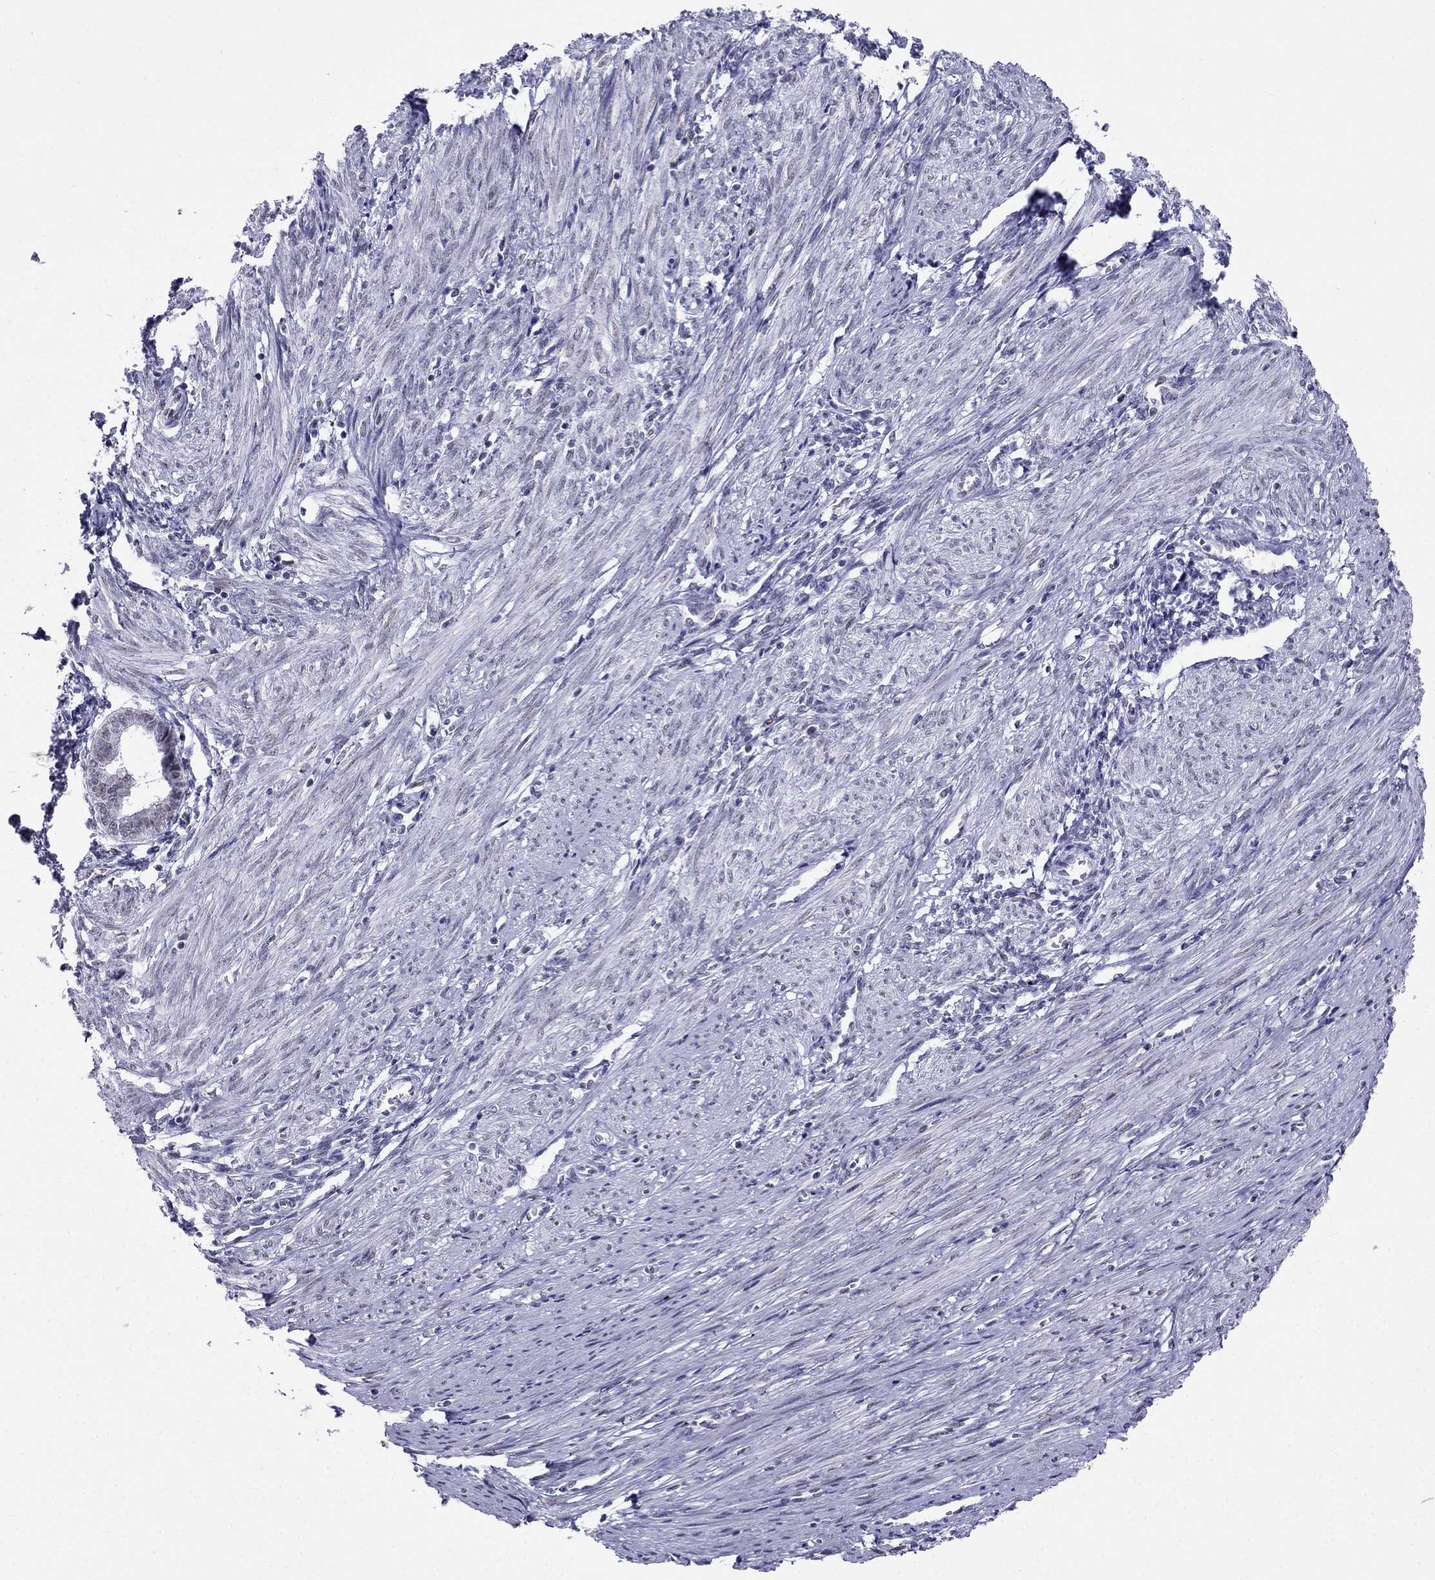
{"staining": {"intensity": "negative", "quantity": "none", "location": "none"}, "tissue": "endometrium", "cell_type": "Cells in endometrial stroma", "image_type": "normal", "snomed": [{"axis": "morphology", "description": "Normal tissue, NOS"}, {"axis": "topography", "description": "Endometrium"}], "caption": "Immunohistochemistry (IHC) image of benign human endometrium stained for a protein (brown), which shows no expression in cells in endometrial stroma.", "gene": "PPM1G", "patient": {"sex": "female", "age": 37}}